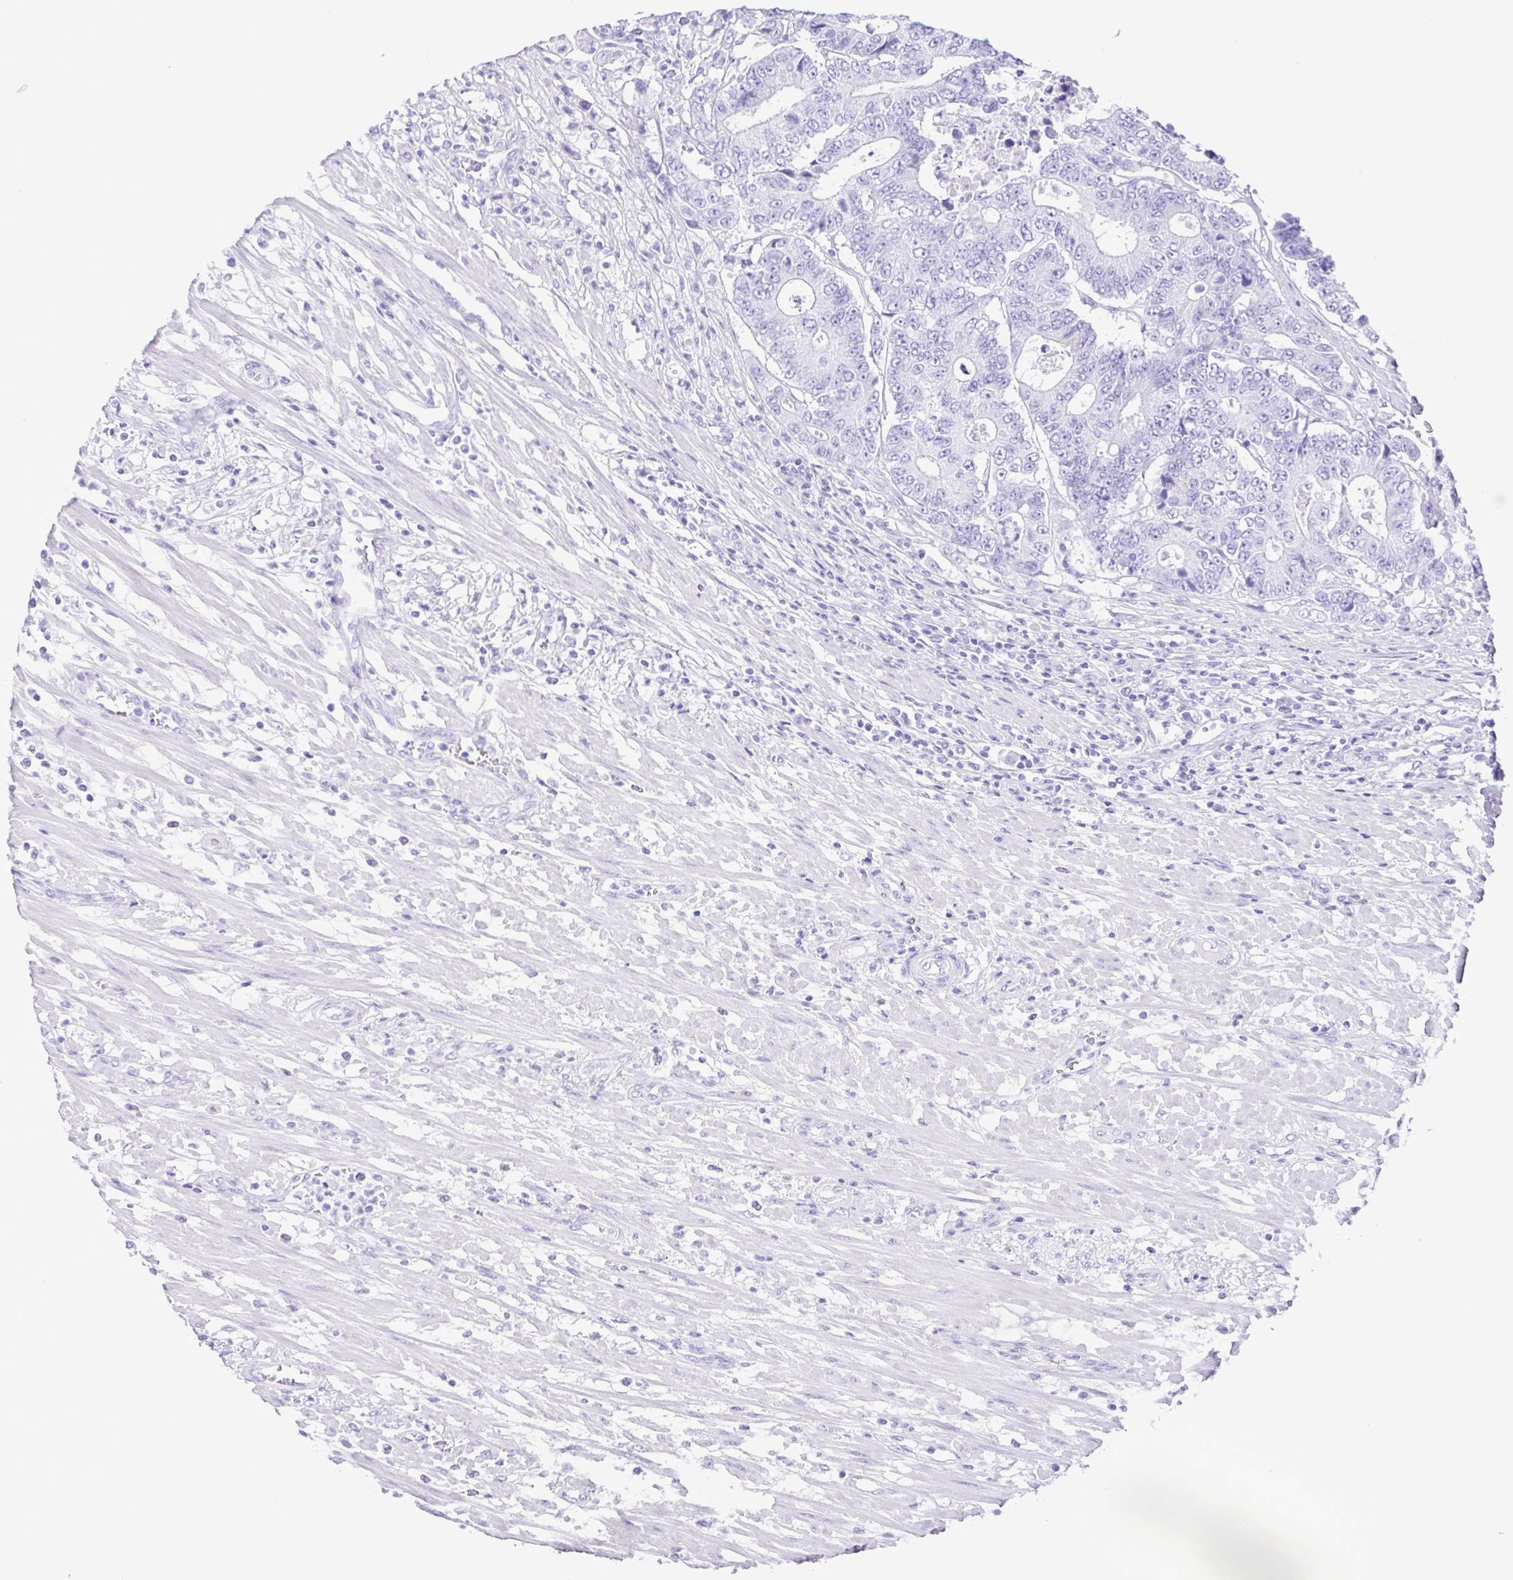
{"staining": {"intensity": "negative", "quantity": "none", "location": "none"}, "tissue": "colorectal cancer", "cell_type": "Tumor cells", "image_type": "cancer", "snomed": [{"axis": "morphology", "description": "Adenocarcinoma, NOS"}, {"axis": "topography", "description": "Colon"}], "caption": "Immunohistochemical staining of human colorectal cancer (adenocarcinoma) reveals no significant expression in tumor cells. The staining was performed using DAB to visualize the protein expression in brown, while the nuclei were stained in blue with hematoxylin (Magnification: 20x).", "gene": "ERP27", "patient": {"sex": "female", "age": 48}}